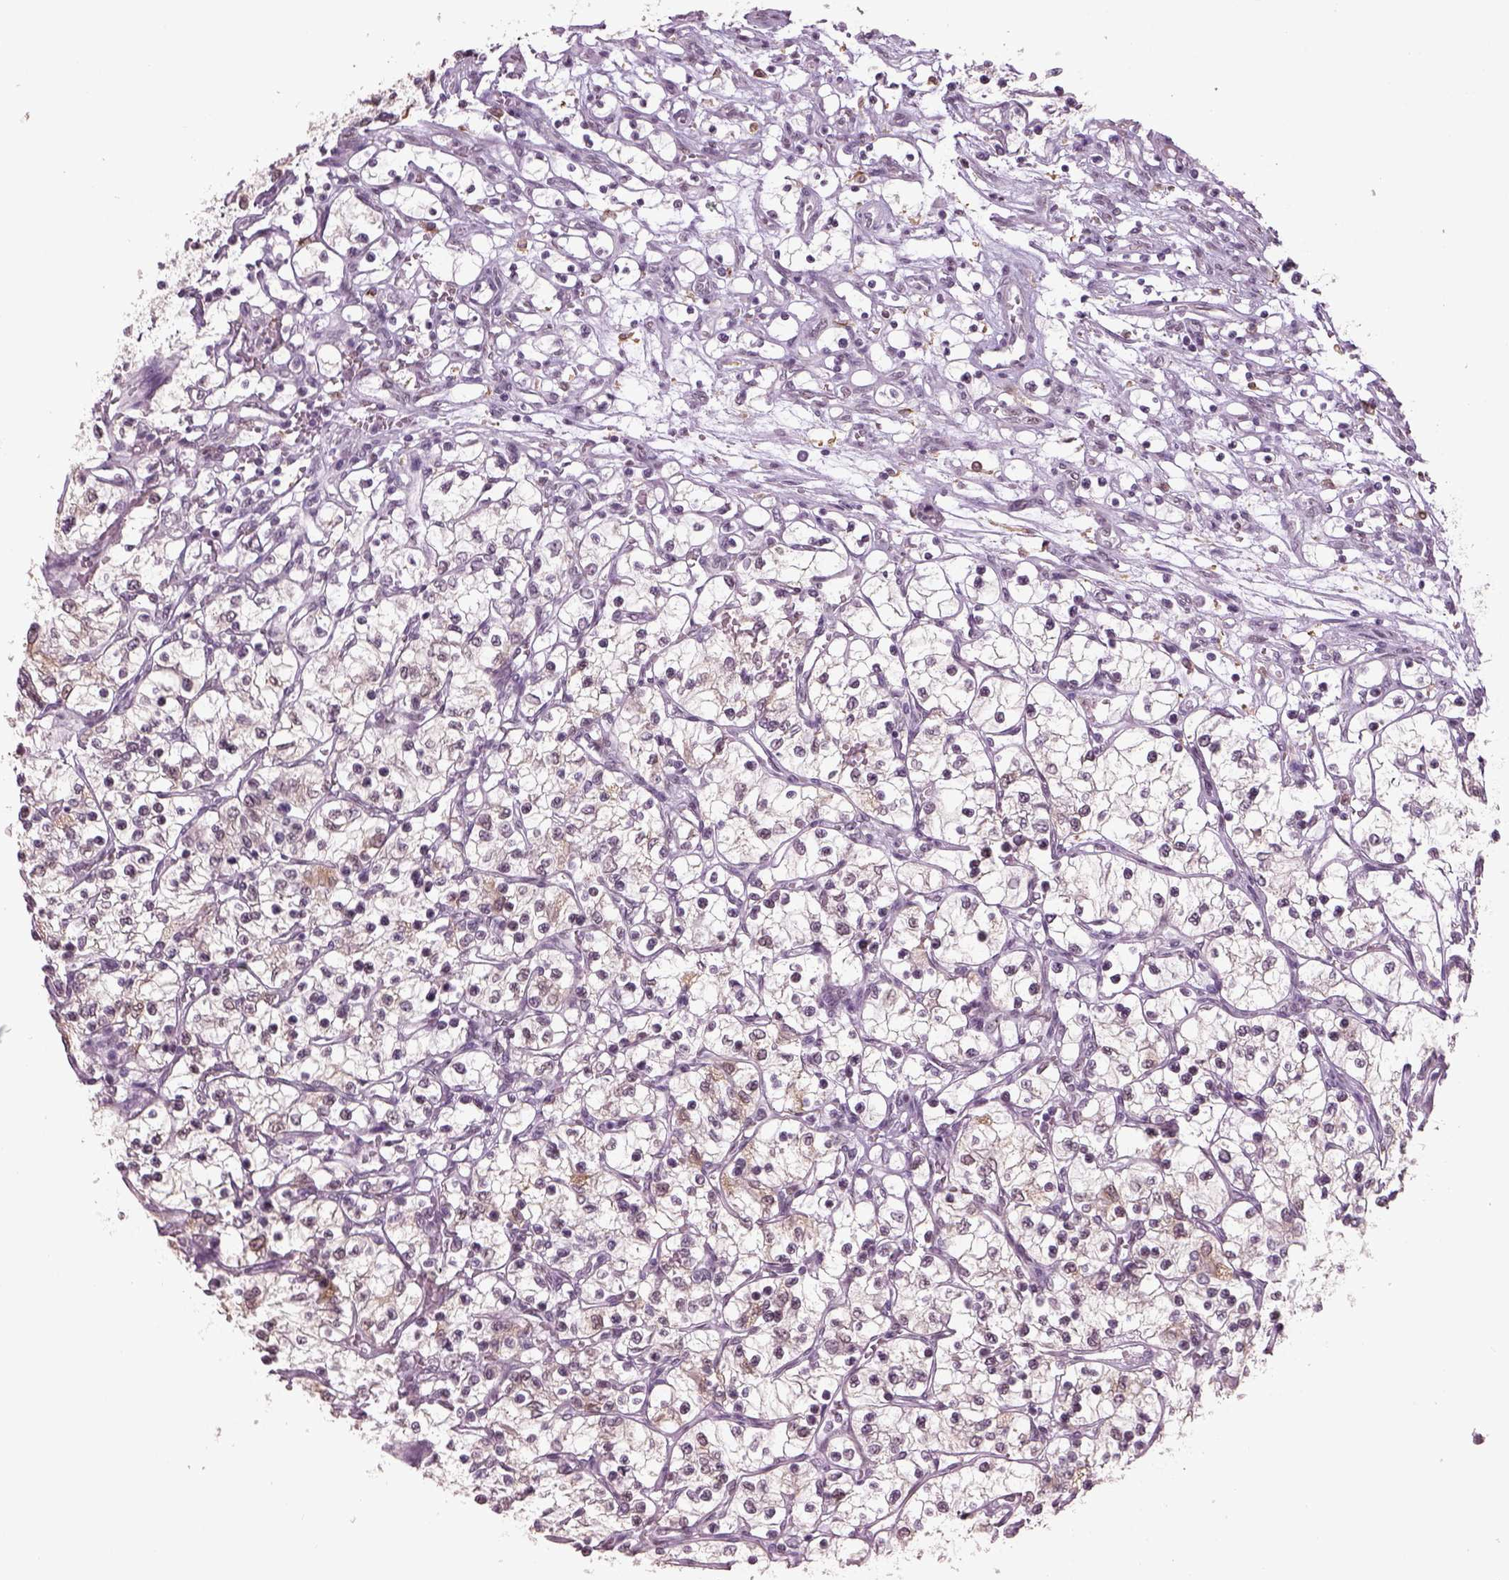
{"staining": {"intensity": "negative", "quantity": "none", "location": "none"}, "tissue": "renal cancer", "cell_type": "Tumor cells", "image_type": "cancer", "snomed": [{"axis": "morphology", "description": "Adenocarcinoma, NOS"}, {"axis": "topography", "description": "Kidney"}], "caption": "High magnification brightfield microscopy of renal adenocarcinoma stained with DAB (3,3'-diaminobenzidine) (brown) and counterstained with hematoxylin (blue): tumor cells show no significant positivity.", "gene": "NAT8", "patient": {"sex": "female", "age": 69}}